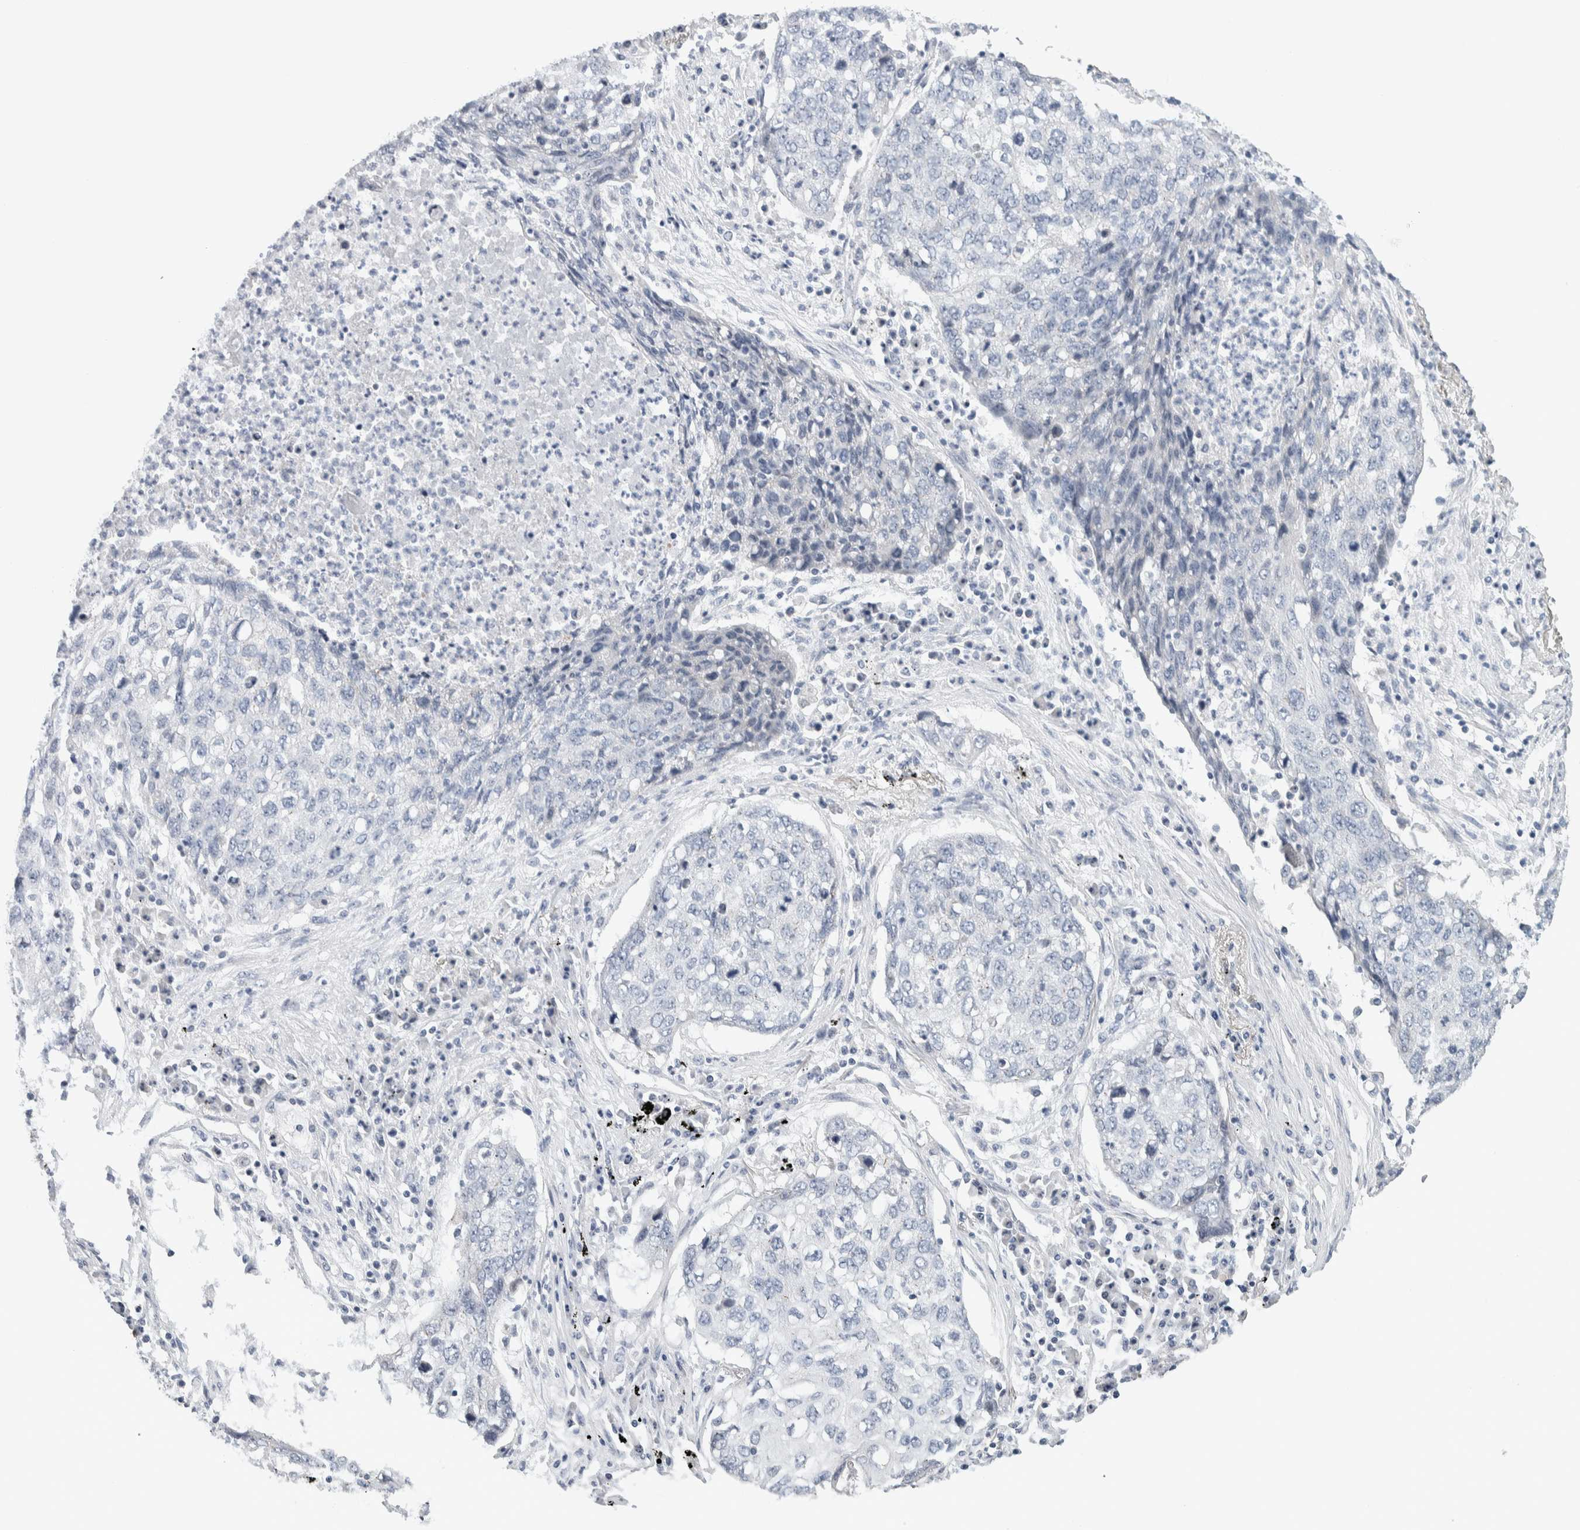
{"staining": {"intensity": "negative", "quantity": "none", "location": "none"}, "tissue": "lung cancer", "cell_type": "Tumor cells", "image_type": "cancer", "snomed": [{"axis": "morphology", "description": "Squamous cell carcinoma, NOS"}, {"axis": "topography", "description": "Lung"}], "caption": "The micrograph demonstrates no staining of tumor cells in squamous cell carcinoma (lung). (DAB immunohistochemistry, high magnification).", "gene": "SCN2A", "patient": {"sex": "female", "age": 63}}